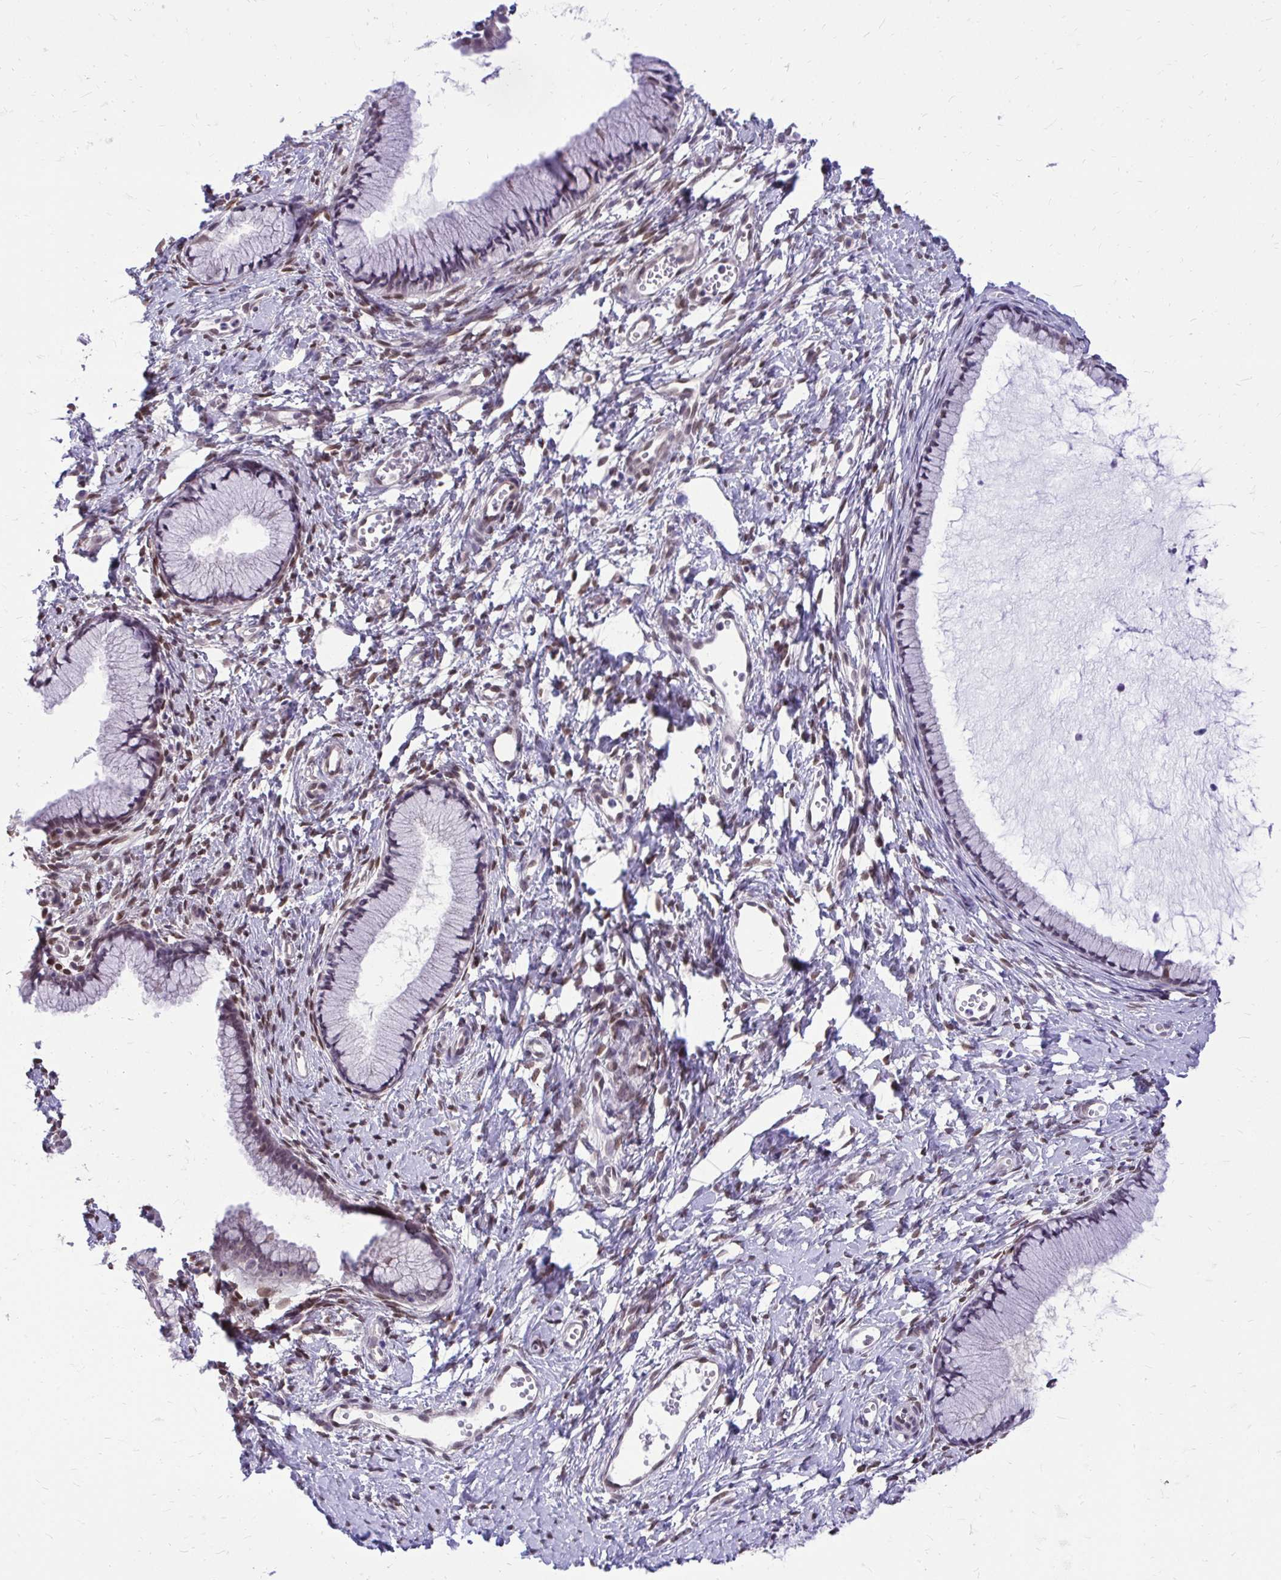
{"staining": {"intensity": "weak", "quantity": "<25%", "location": "nuclear"}, "tissue": "cervix", "cell_type": "Glandular cells", "image_type": "normal", "snomed": [{"axis": "morphology", "description": "Normal tissue, NOS"}, {"axis": "topography", "description": "Cervix"}], "caption": "IHC of benign human cervix displays no positivity in glandular cells.", "gene": "BANF1", "patient": {"sex": "female", "age": 40}}